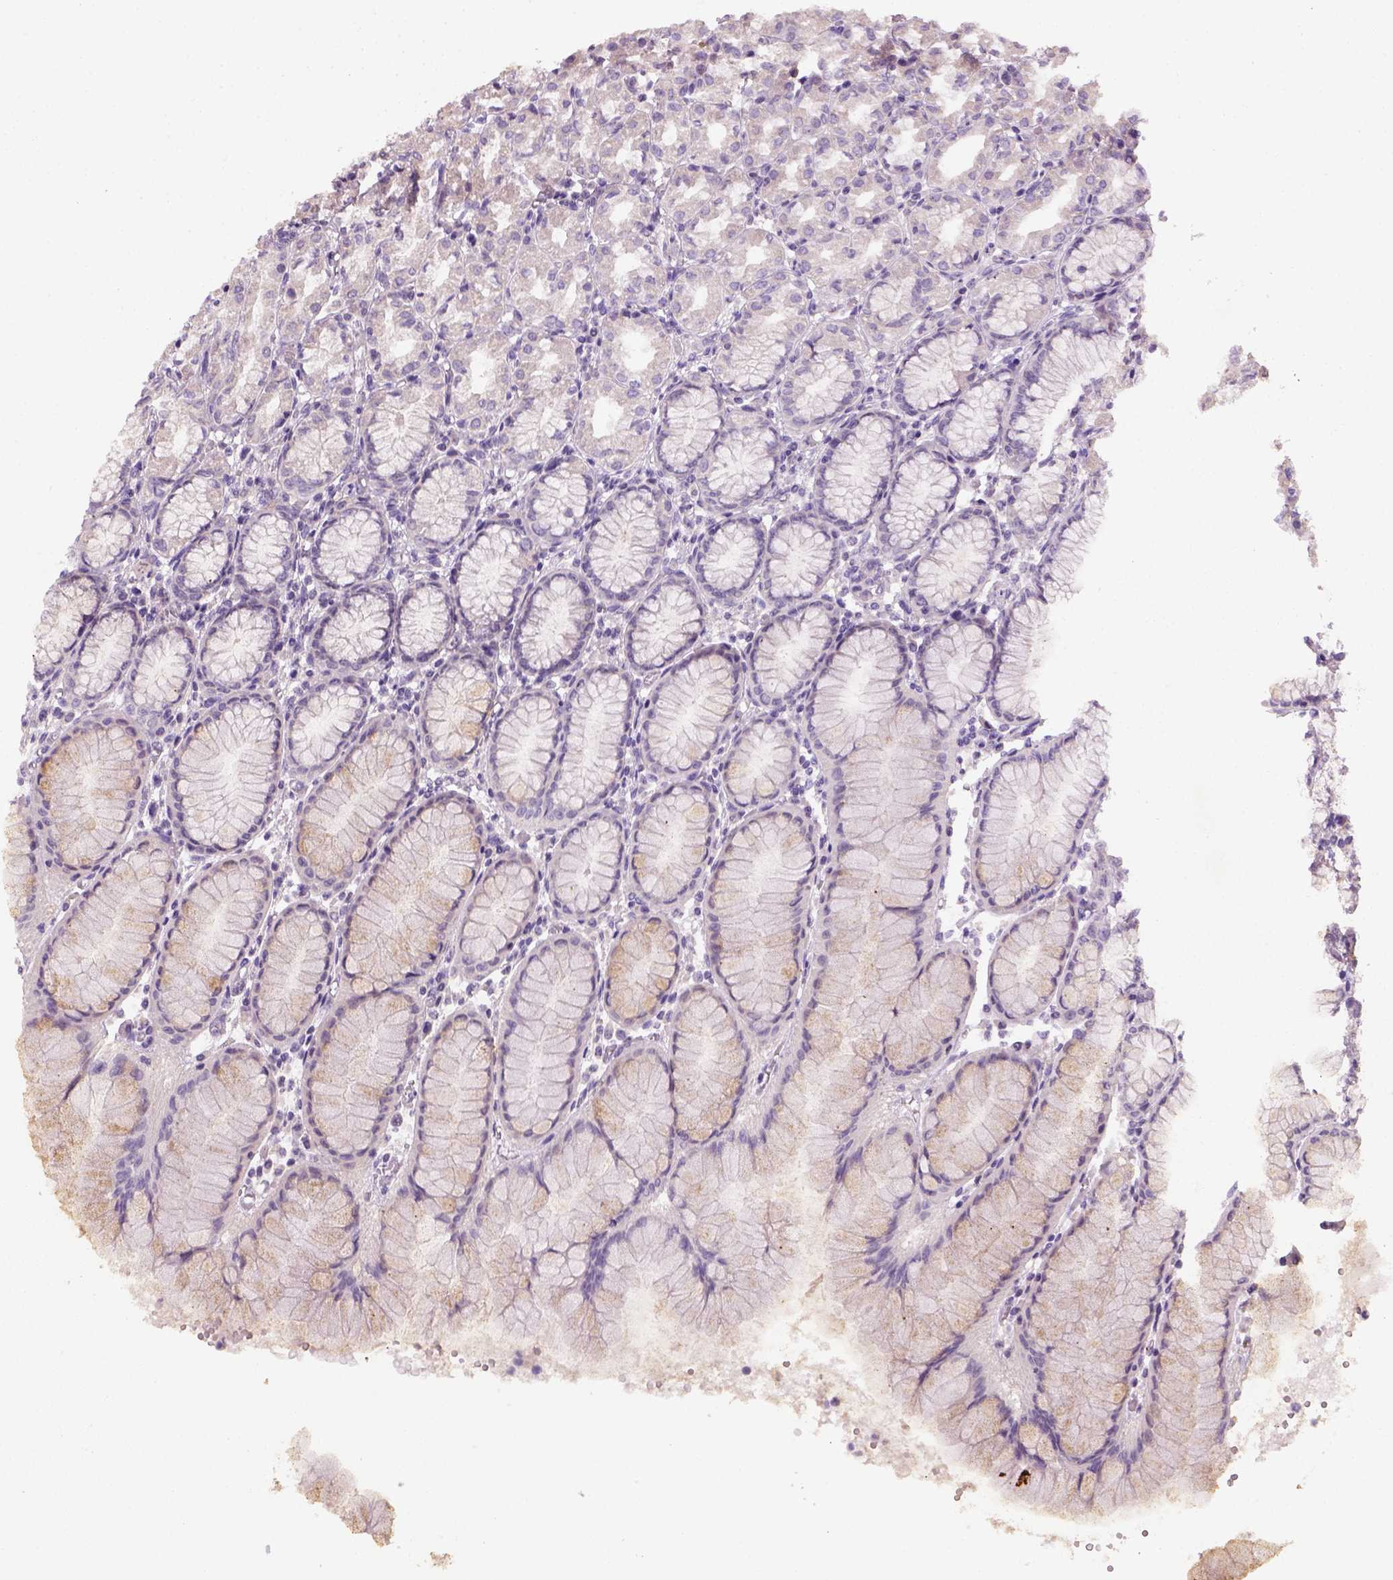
{"staining": {"intensity": "negative", "quantity": "none", "location": "none"}, "tissue": "stomach", "cell_type": "Glandular cells", "image_type": "normal", "snomed": [{"axis": "morphology", "description": "Normal tissue, NOS"}, {"axis": "topography", "description": "Stomach"}], "caption": "There is no significant staining in glandular cells of stomach. (DAB (3,3'-diaminobenzidine) IHC, high magnification).", "gene": "NUDT6", "patient": {"sex": "female", "age": 57}}